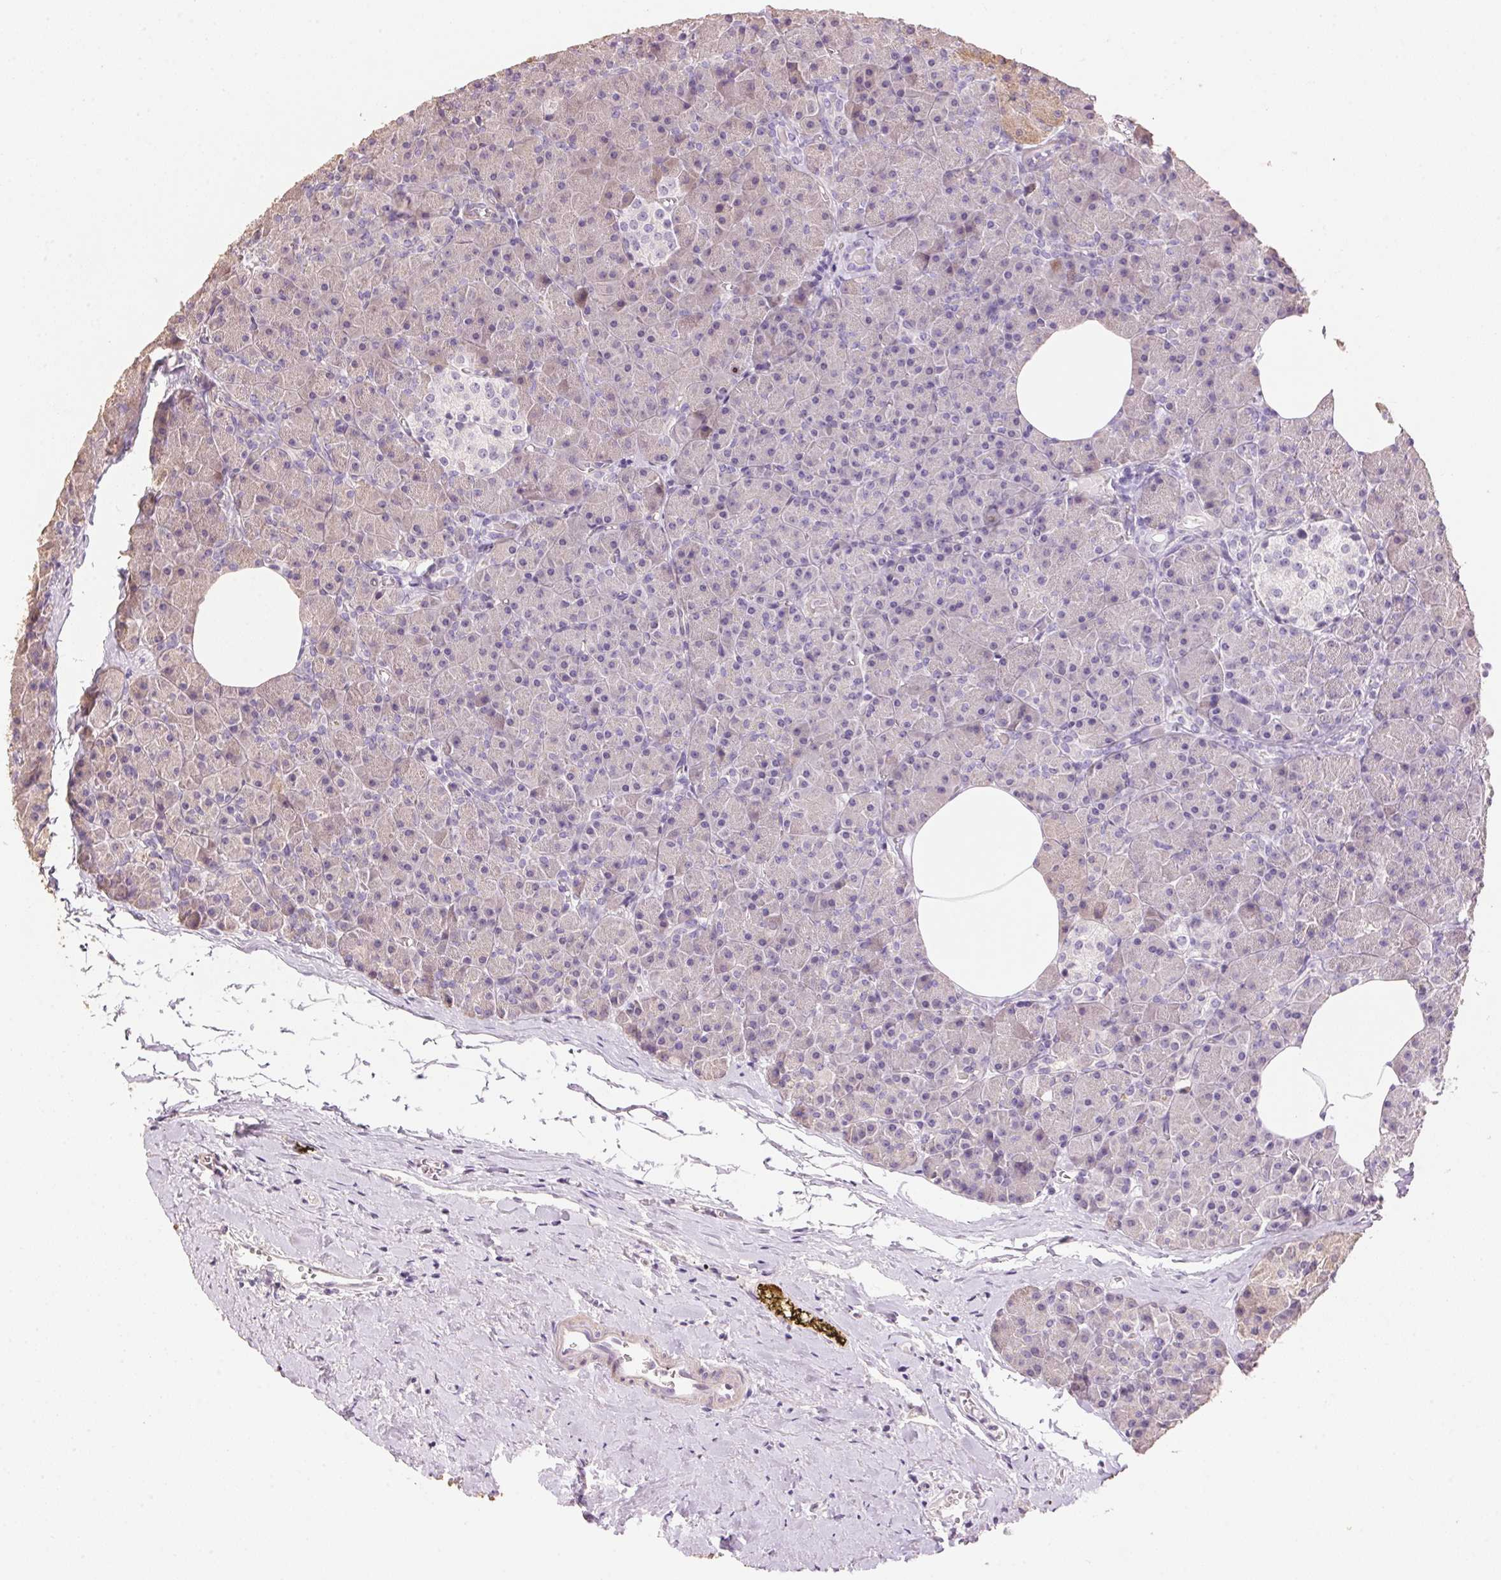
{"staining": {"intensity": "weak", "quantity": "<25%", "location": "cytoplasmic/membranous"}, "tissue": "pancreas", "cell_type": "Exocrine glandular cells", "image_type": "normal", "snomed": [{"axis": "morphology", "description": "Normal tissue, NOS"}, {"axis": "topography", "description": "Pancreas"}], "caption": "Benign pancreas was stained to show a protein in brown. There is no significant positivity in exocrine glandular cells.", "gene": "LYZL6", "patient": {"sex": "female", "age": 45}}